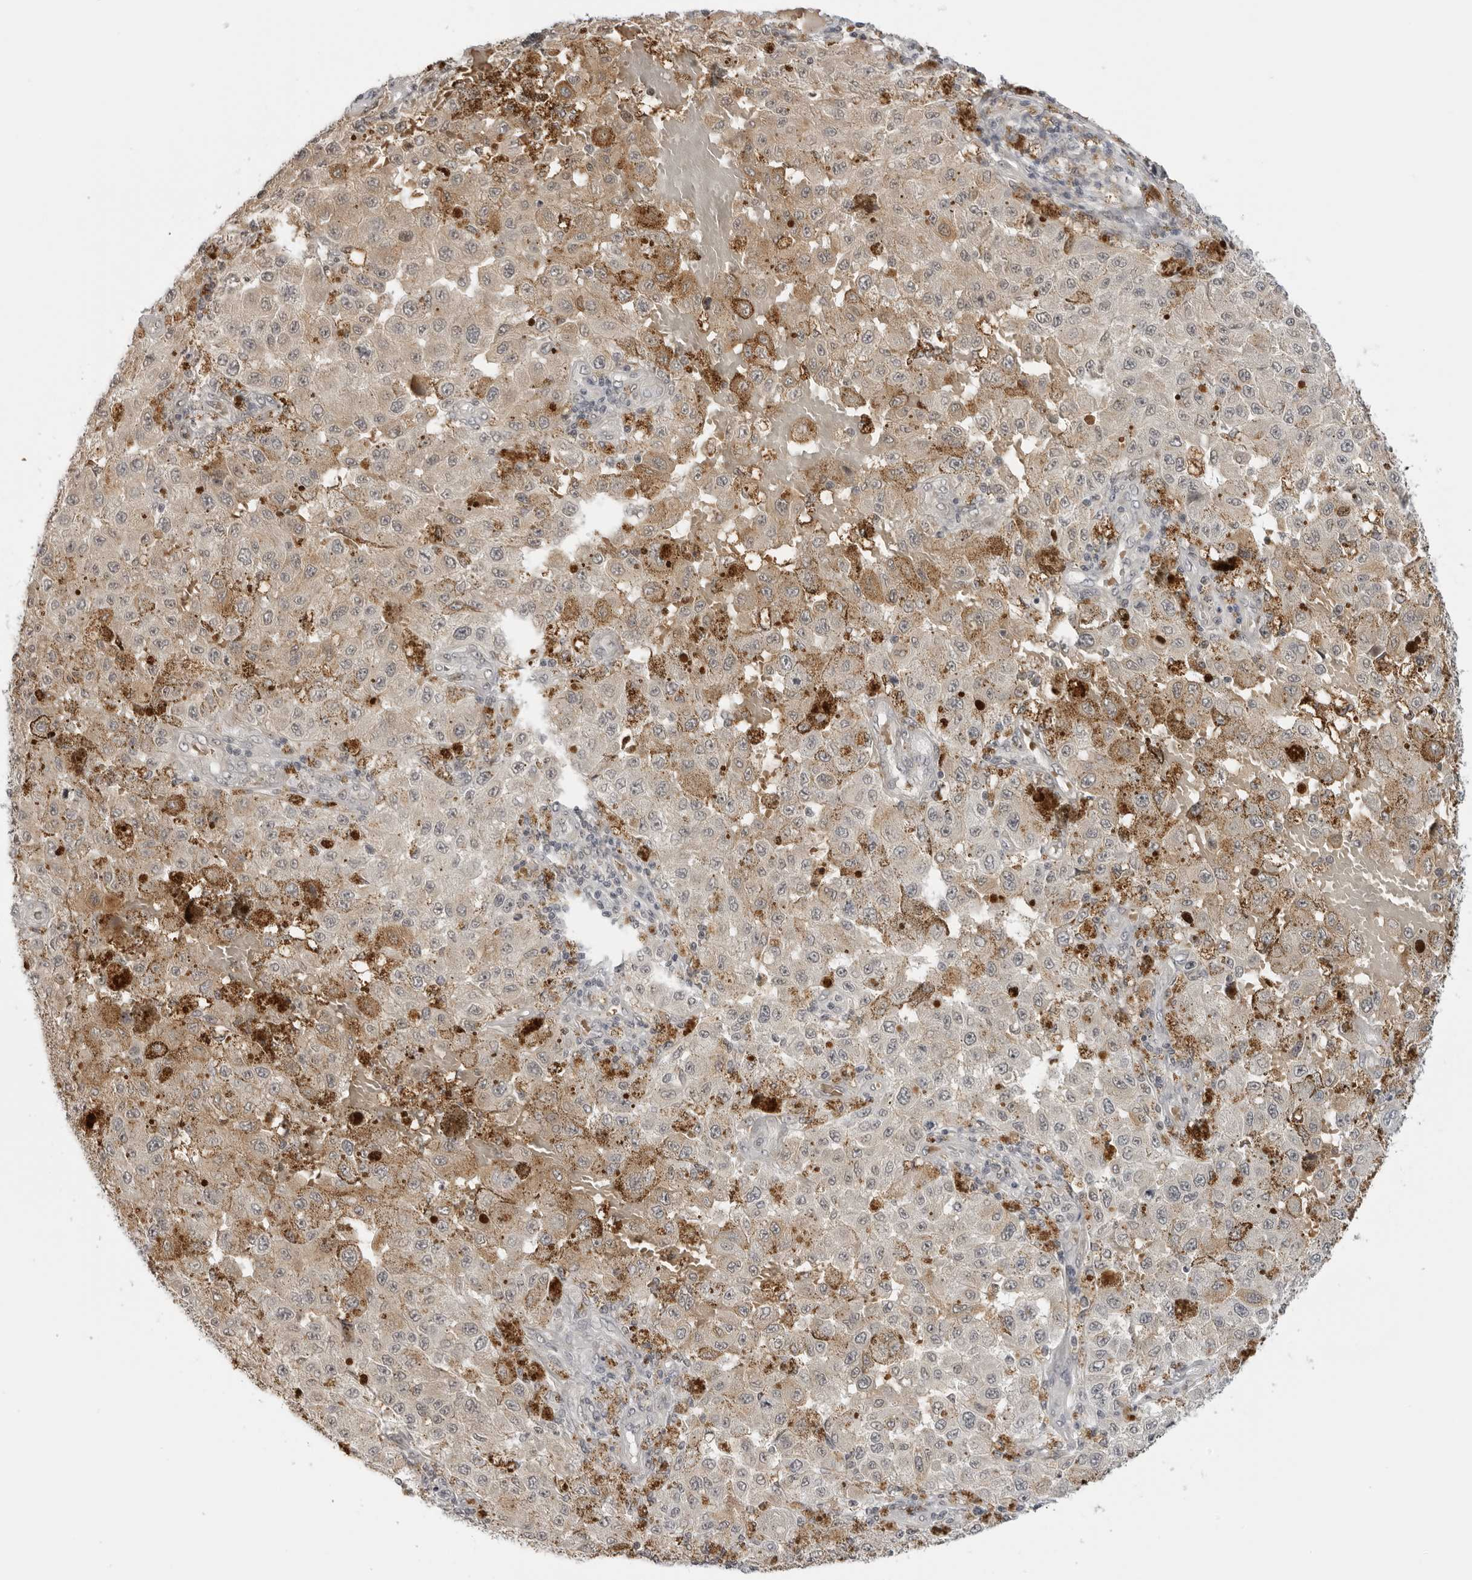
{"staining": {"intensity": "weak", "quantity": "25%-75%", "location": "cytoplasmic/membranous"}, "tissue": "melanoma", "cell_type": "Tumor cells", "image_type": "cancer", "snomed": [{"axis": "morphology", "description": "Malignant melanoma, NOS"}, {"axis": "topography", "description": "Skin"}], "caption": "Immunohistochemistry (DAB) staining of melanoma exhibits weak cytoplasmic/membranous protein expression in about 25%-75% of tumor cells. The protein is shown in brown color, while the nuclei are stained blue.", "gene": "SUGCT", "patient": {"sex": "female", "age": 64}}